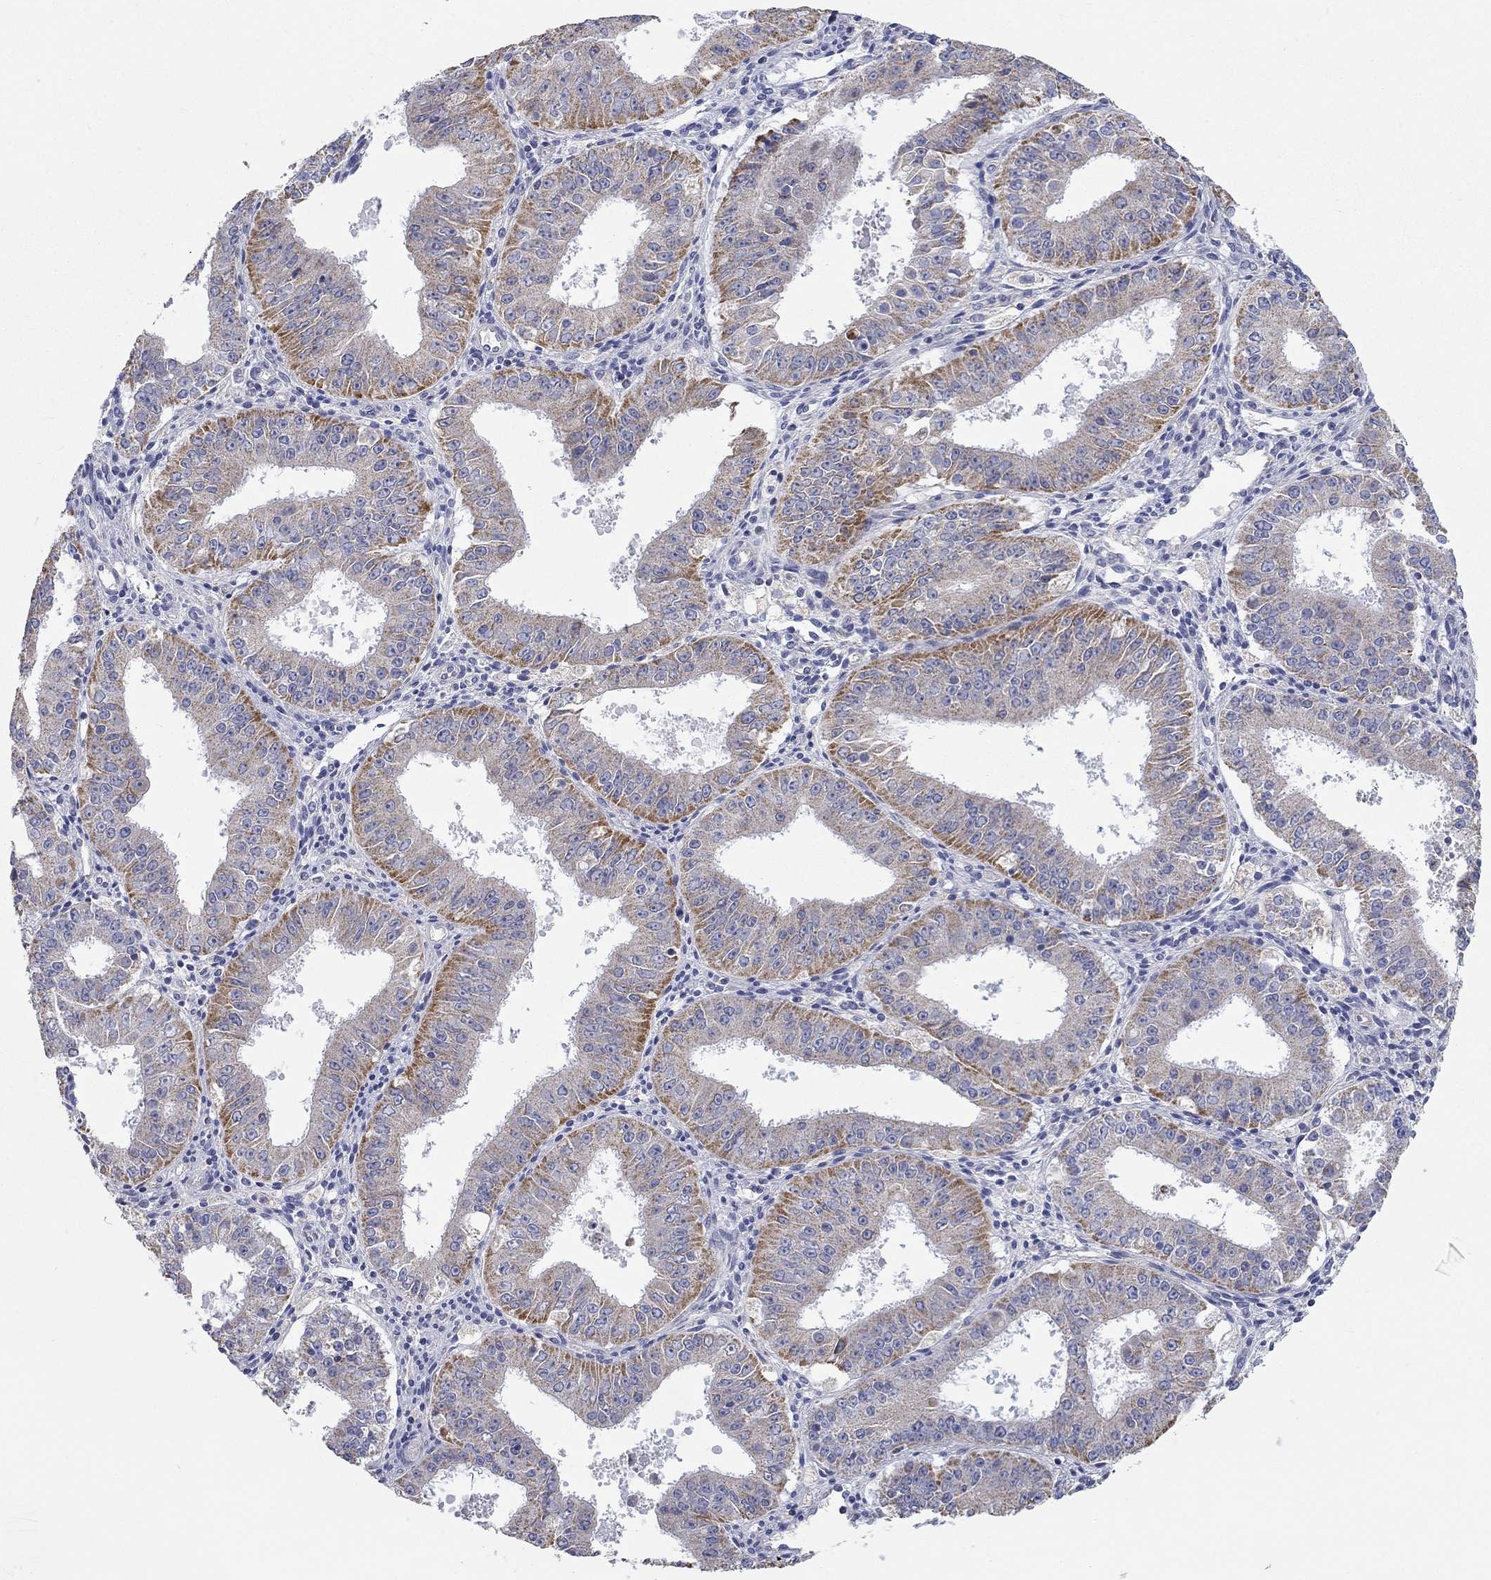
{"staining": {"intensity": "strong", "quantity": "25%-75%", "location": "cytoplasmic/membranous"}, "tissue": "ovarian cancer", "cell_type": "Tumor cells", "image_type": "cancer", "snomed": [{"axis": "morphology", "description": "Carcinoma, endometroid"}, {"axis": "topography", "description": "Ovary"}], "caption": "Strong cytoplasmic/membranous positivity for a protein is identified in approximately 25%-75% of tumor cells of endometroid carcinoma (ovarian) using immunohistochemistry (IHC).", "gene": "RCAN1", "patient": {"sex": "female", "age": 42}}